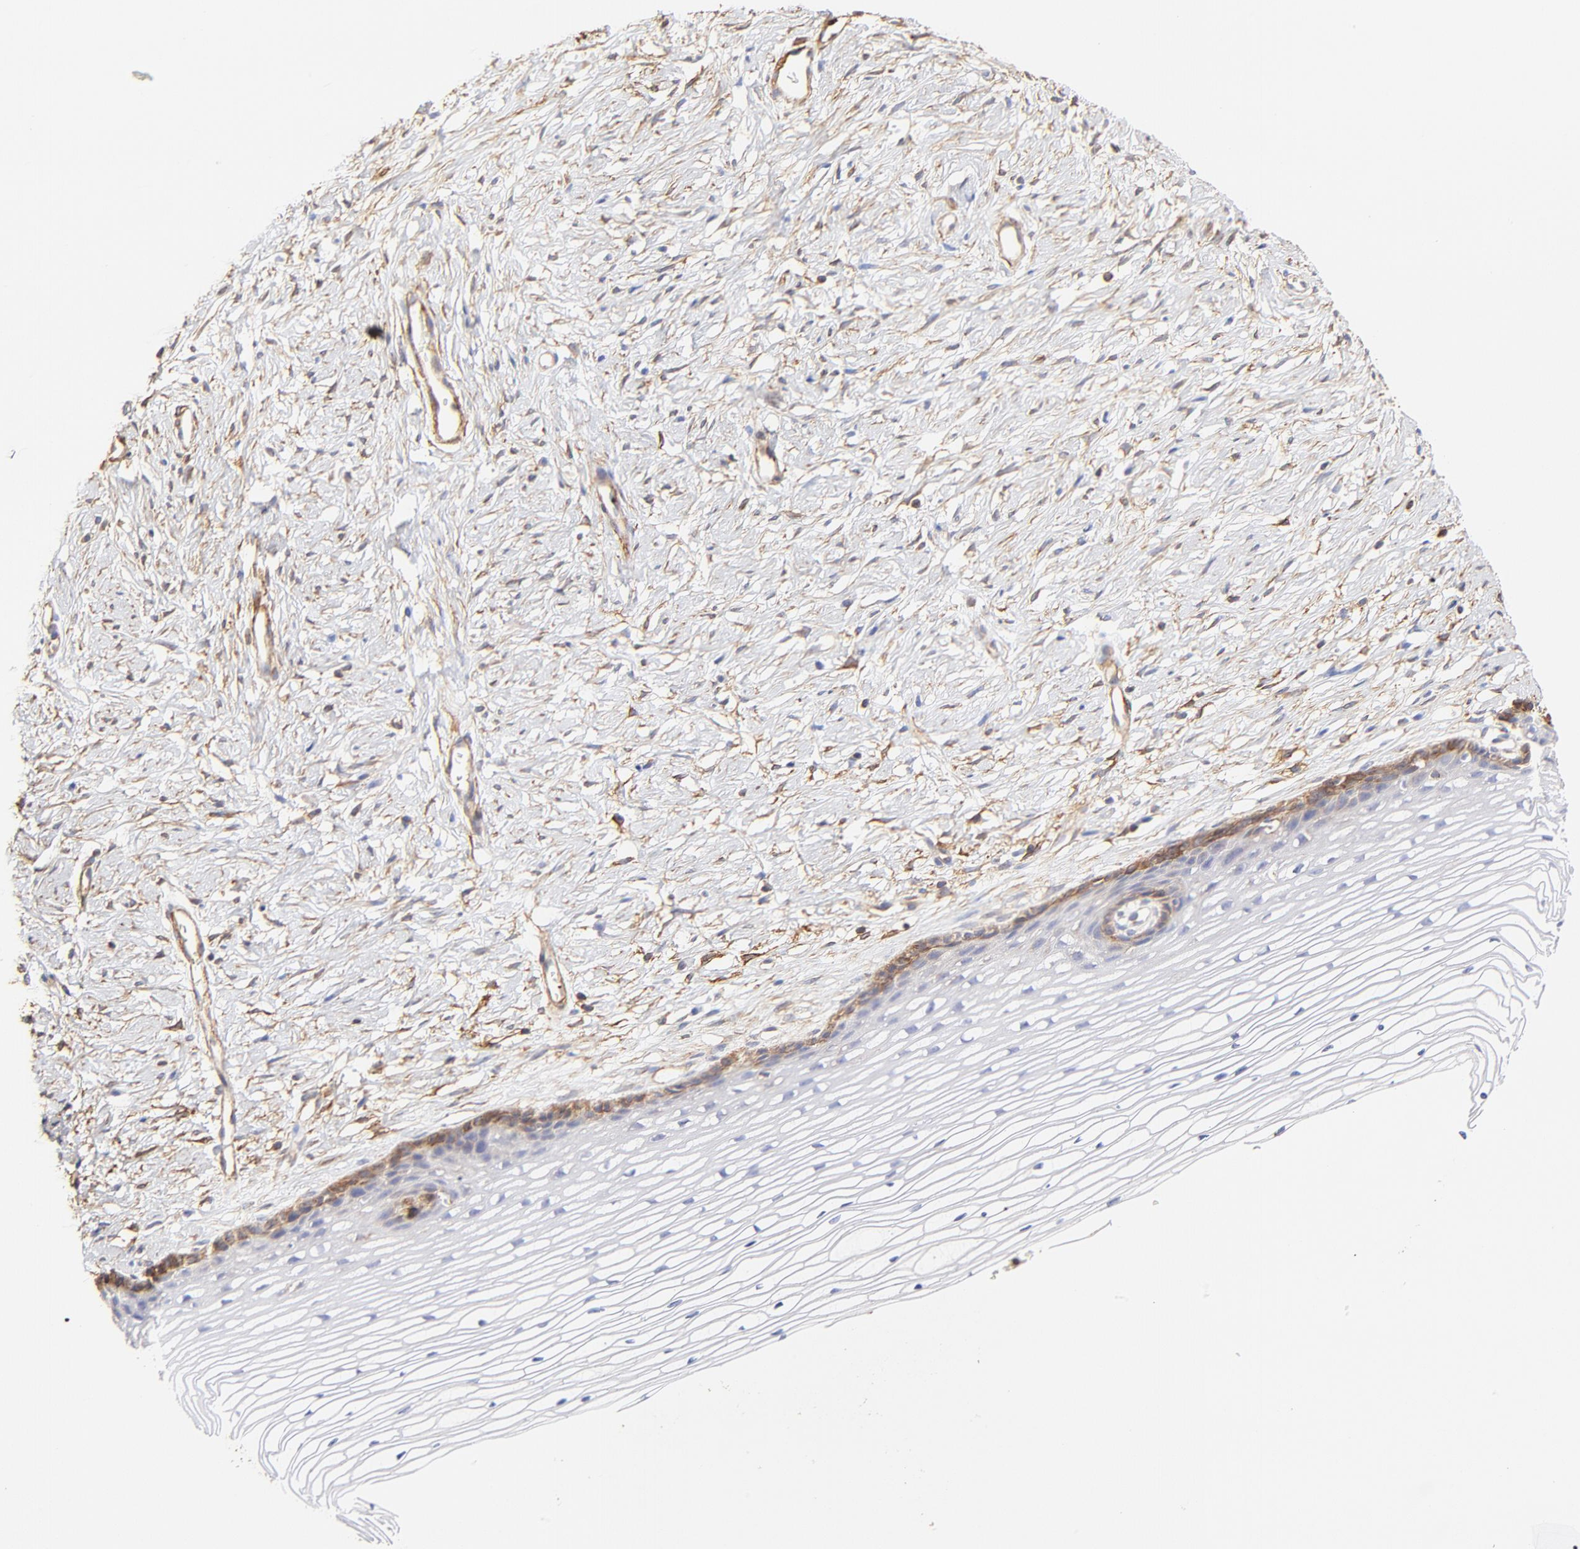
{"staining": {"intensity": "negative", "quantity": "none", "location": "none"}, "tissue": "cervix", "cell_type": "Glandular cells", "image_type": "normal", "snomed": [{"axis": "morphology", "description": "Normal tissue, NOS"}, {"axis": "topography", "description": "Cervix"}], "caption": "Protein analysis of normal cervix shows no significant positivity in glandular cells.", "gene": "FLNA", "patient": {"sex": "female", "age": 77}}